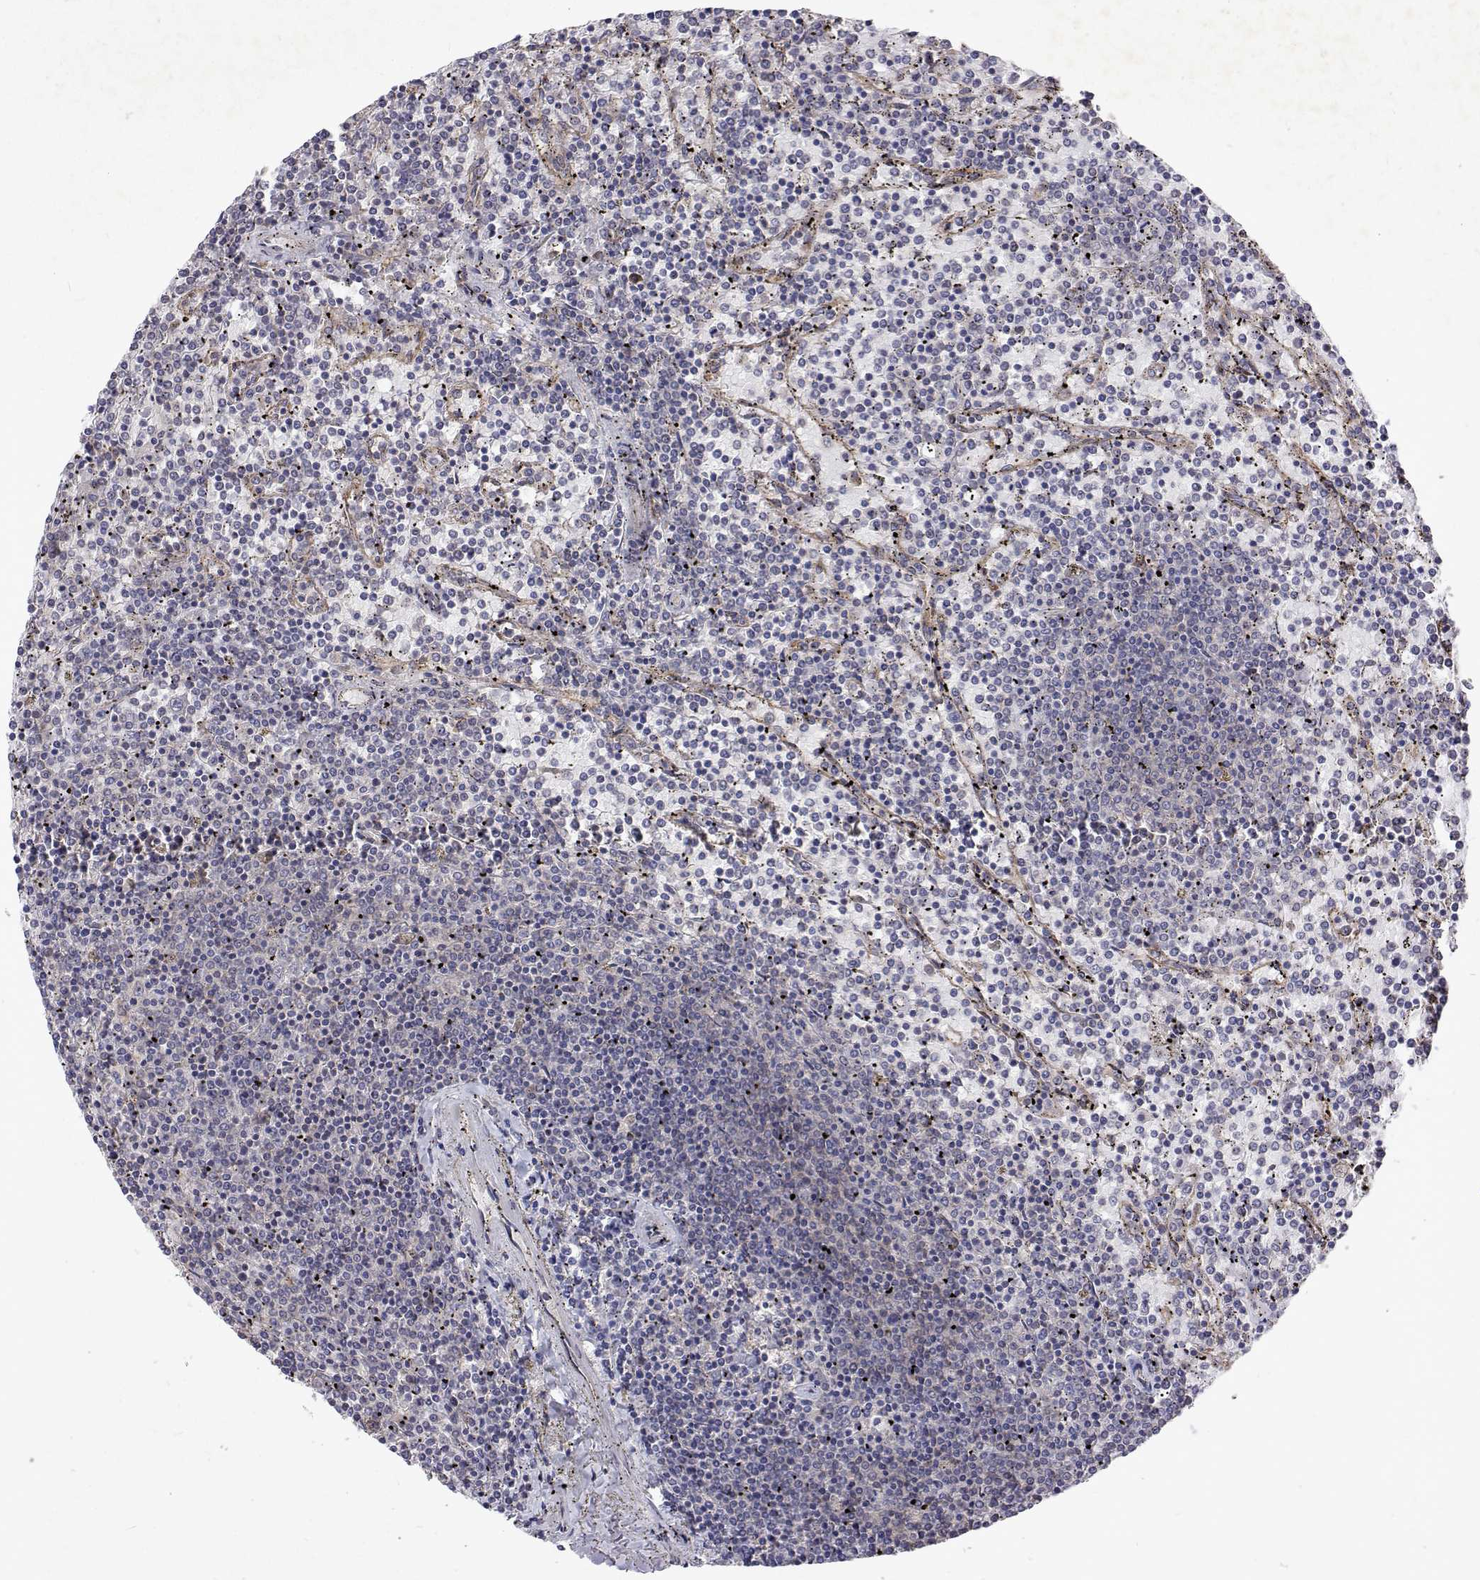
{"staining": {"intensity": "negative", "quantity": "none", "location": "none"}, "tissue": "lymphoma", "cell_type": "Tumor cells", "image_type": "cancer", "snomed": [{"axis": "morphology", "description": "Malignant lymphoma, non-Hodgkin's type, Low grade"}, {"axis": "topography", "description": "Spleen"}], "caption": "Immunohistochemical staining of low-grade malignant lymphoma, non-Hodgkin's type demonstrates no significant positivity in tumor cells.", "gene": "ALKBH8", "patient": {"sex": "female", "age": 77}}